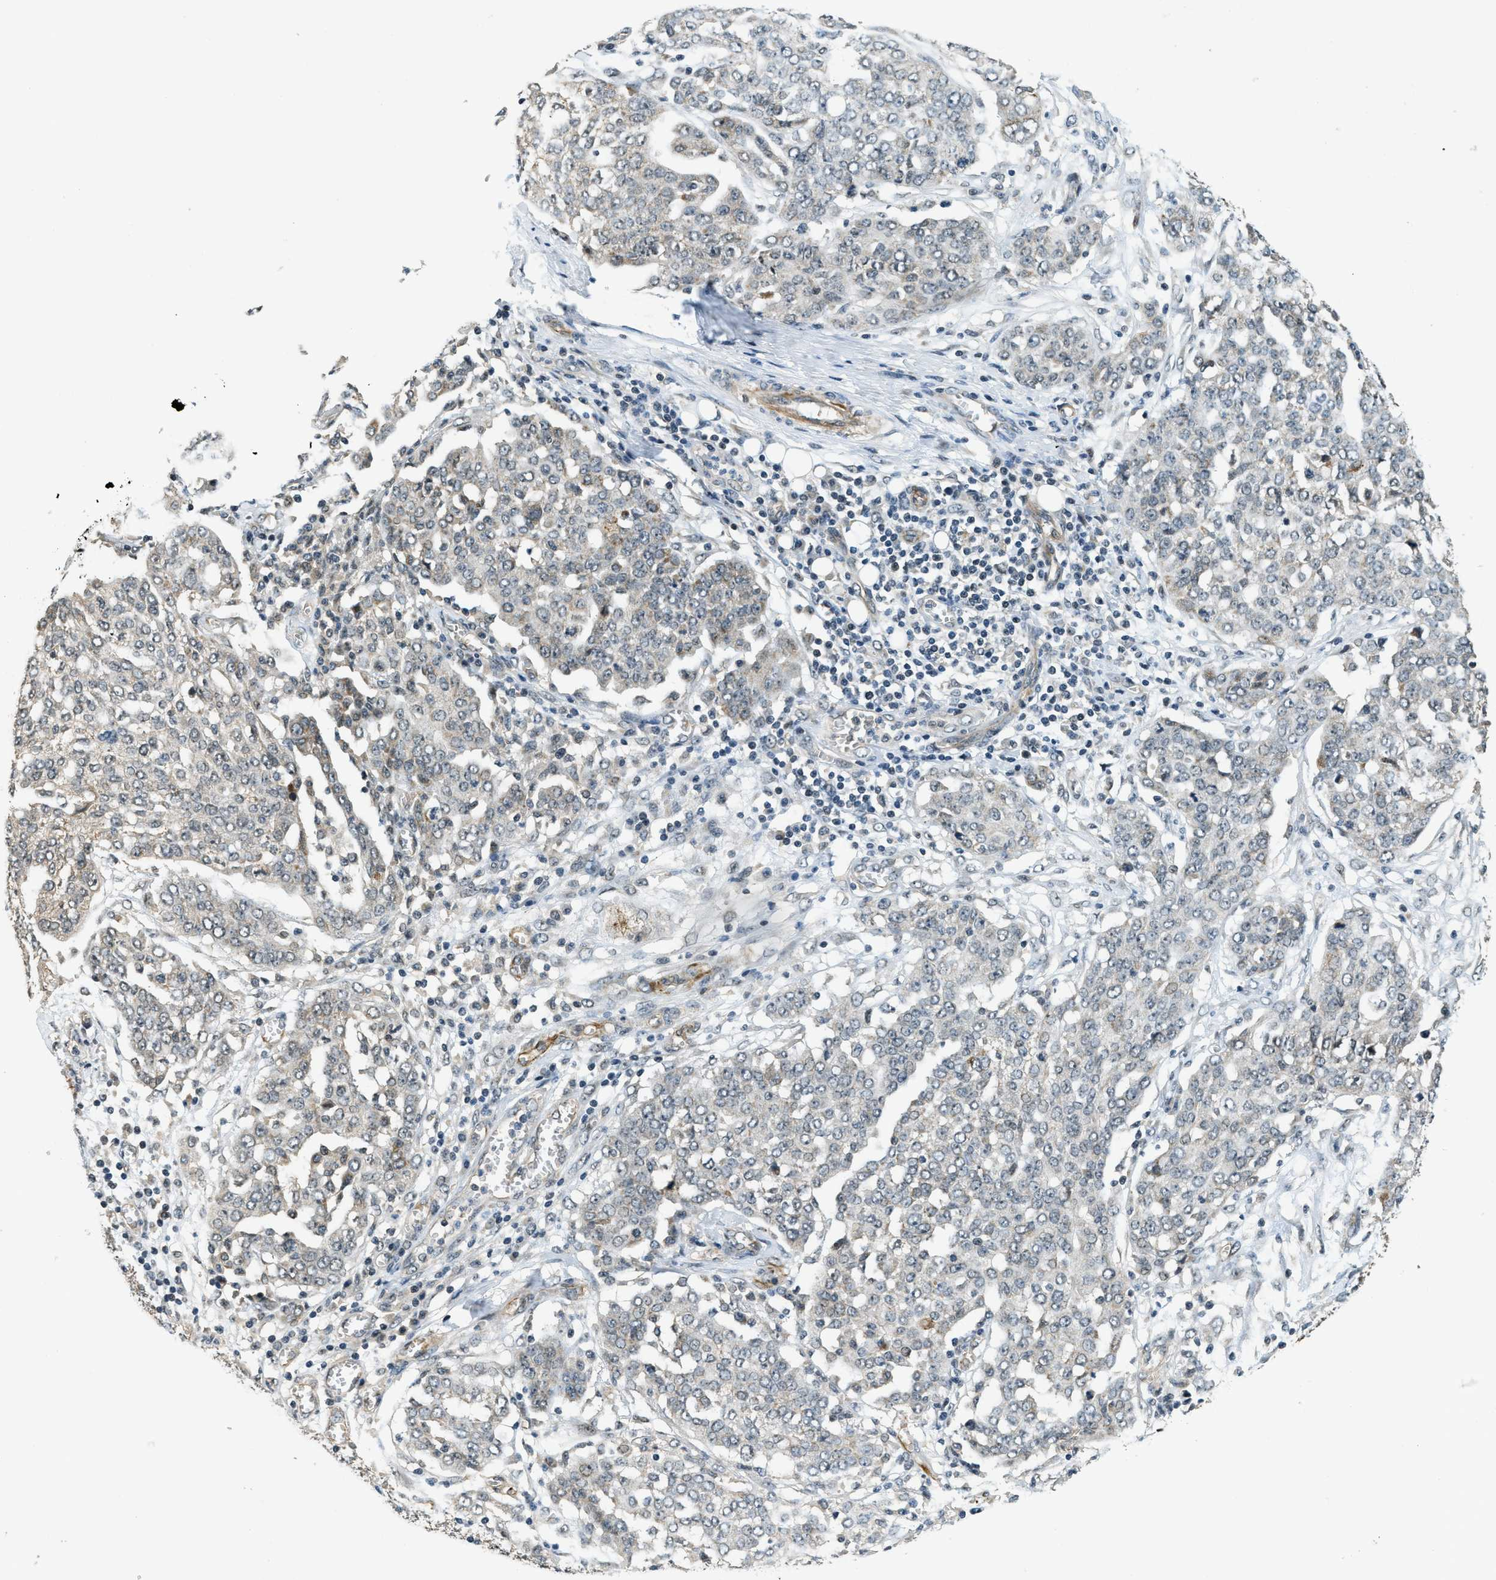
{"staining": {"intensity": "negative", "quantity": "none", "location": "none"}, "tissue": "ovarian cancer", "cell_type": "Tumor cells", "image_type": "cancer", "snomed": [{"axis": "morphology", "description": "Cystadenocarcinoma, serous, NOS"}, {"axis": "topography", "description": "Soft tissue"}, {"axis": "topography", "description": "Ovary"}], "caption": "The IHC photomicrograph has no significant staining in tumor cells of ovarian serous cystadenocarcinoma tissue.", "gene": "MED21", "patient": {"sex": "female", "age": 57}}